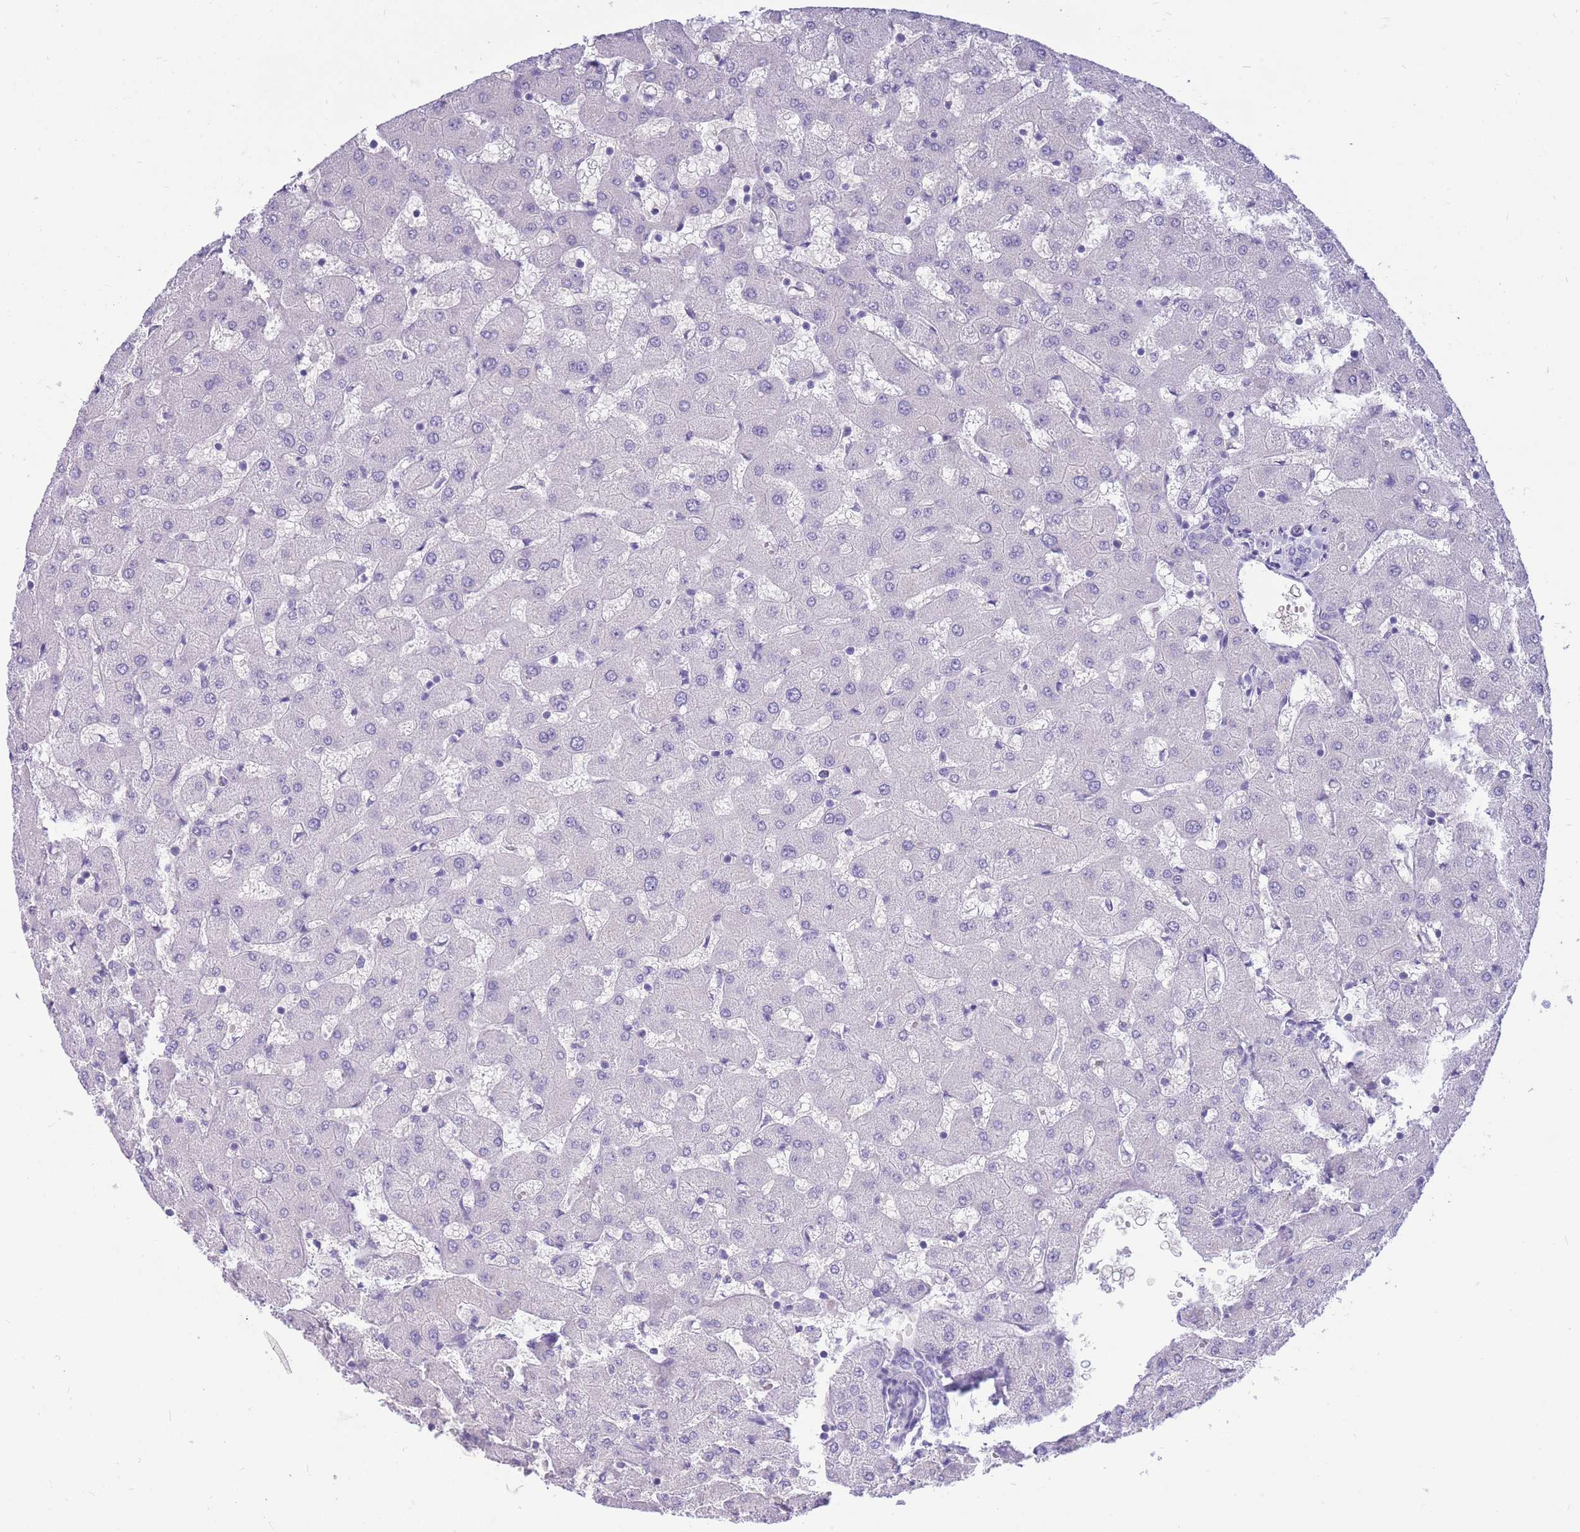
{"staining": {"intensity": "negative", "quantity": "none", "location": "none"}, "tissue": "liver", "cell_type": "Cholangiocytes", "image_type": "normal", "snomed": [{"axis": "morphology", "description": "Normal tissue, NOS"}, {"axis": "topography", "description": "Liver"}], "caption": "Immunohistochemical staining of normal human liver exhibits no significant positivity in cholangiocytes. (Brightfield microscopy of DAB (3,3'-diaminobenzidine) immunohistochemistry at high magnification).", "gene": "ZFP62", "patient": {"sex": "female", "age": 63}}